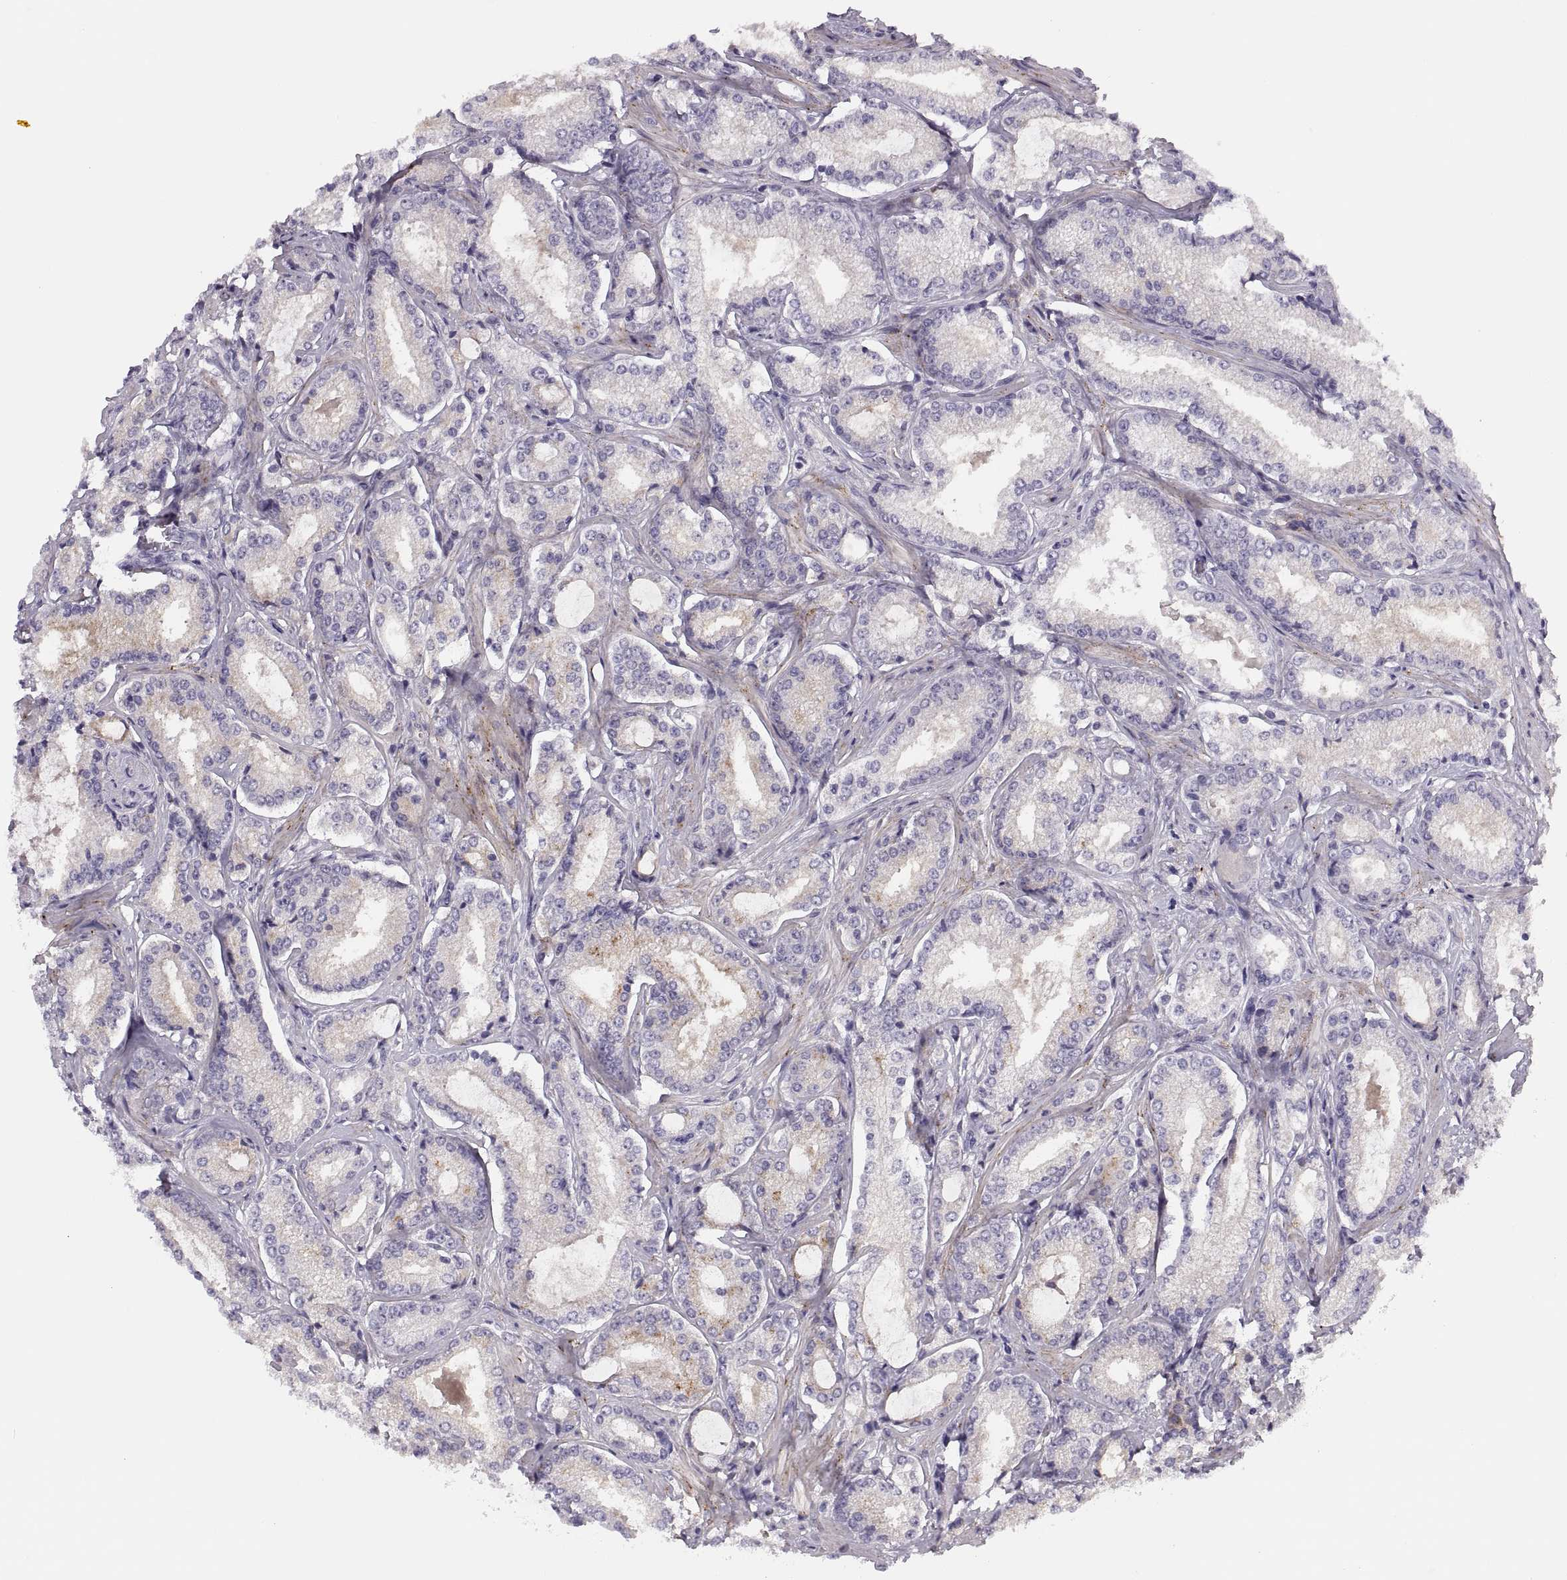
{"staining": {"intensity": "negative", "quantity": "none", "location": "none"}, "tissue": "prostate cancer", "cell_type": "Tumor cells", "image_type": "cancer", "snomed": [{"axis": "morphology", "description": "Adenocarcinoma, Low grade"}, {"axis": "topography", "description": "Prostate"}], "caption": "Histopathology image shows no significant protein staining in tumor cells of prostate cancer. (Brightfield microscopy of DAB immunohistochemistry (IHC) at high magnification).", "gene": "CHCT1", "patient": {"sex": "male", "age": 56}}